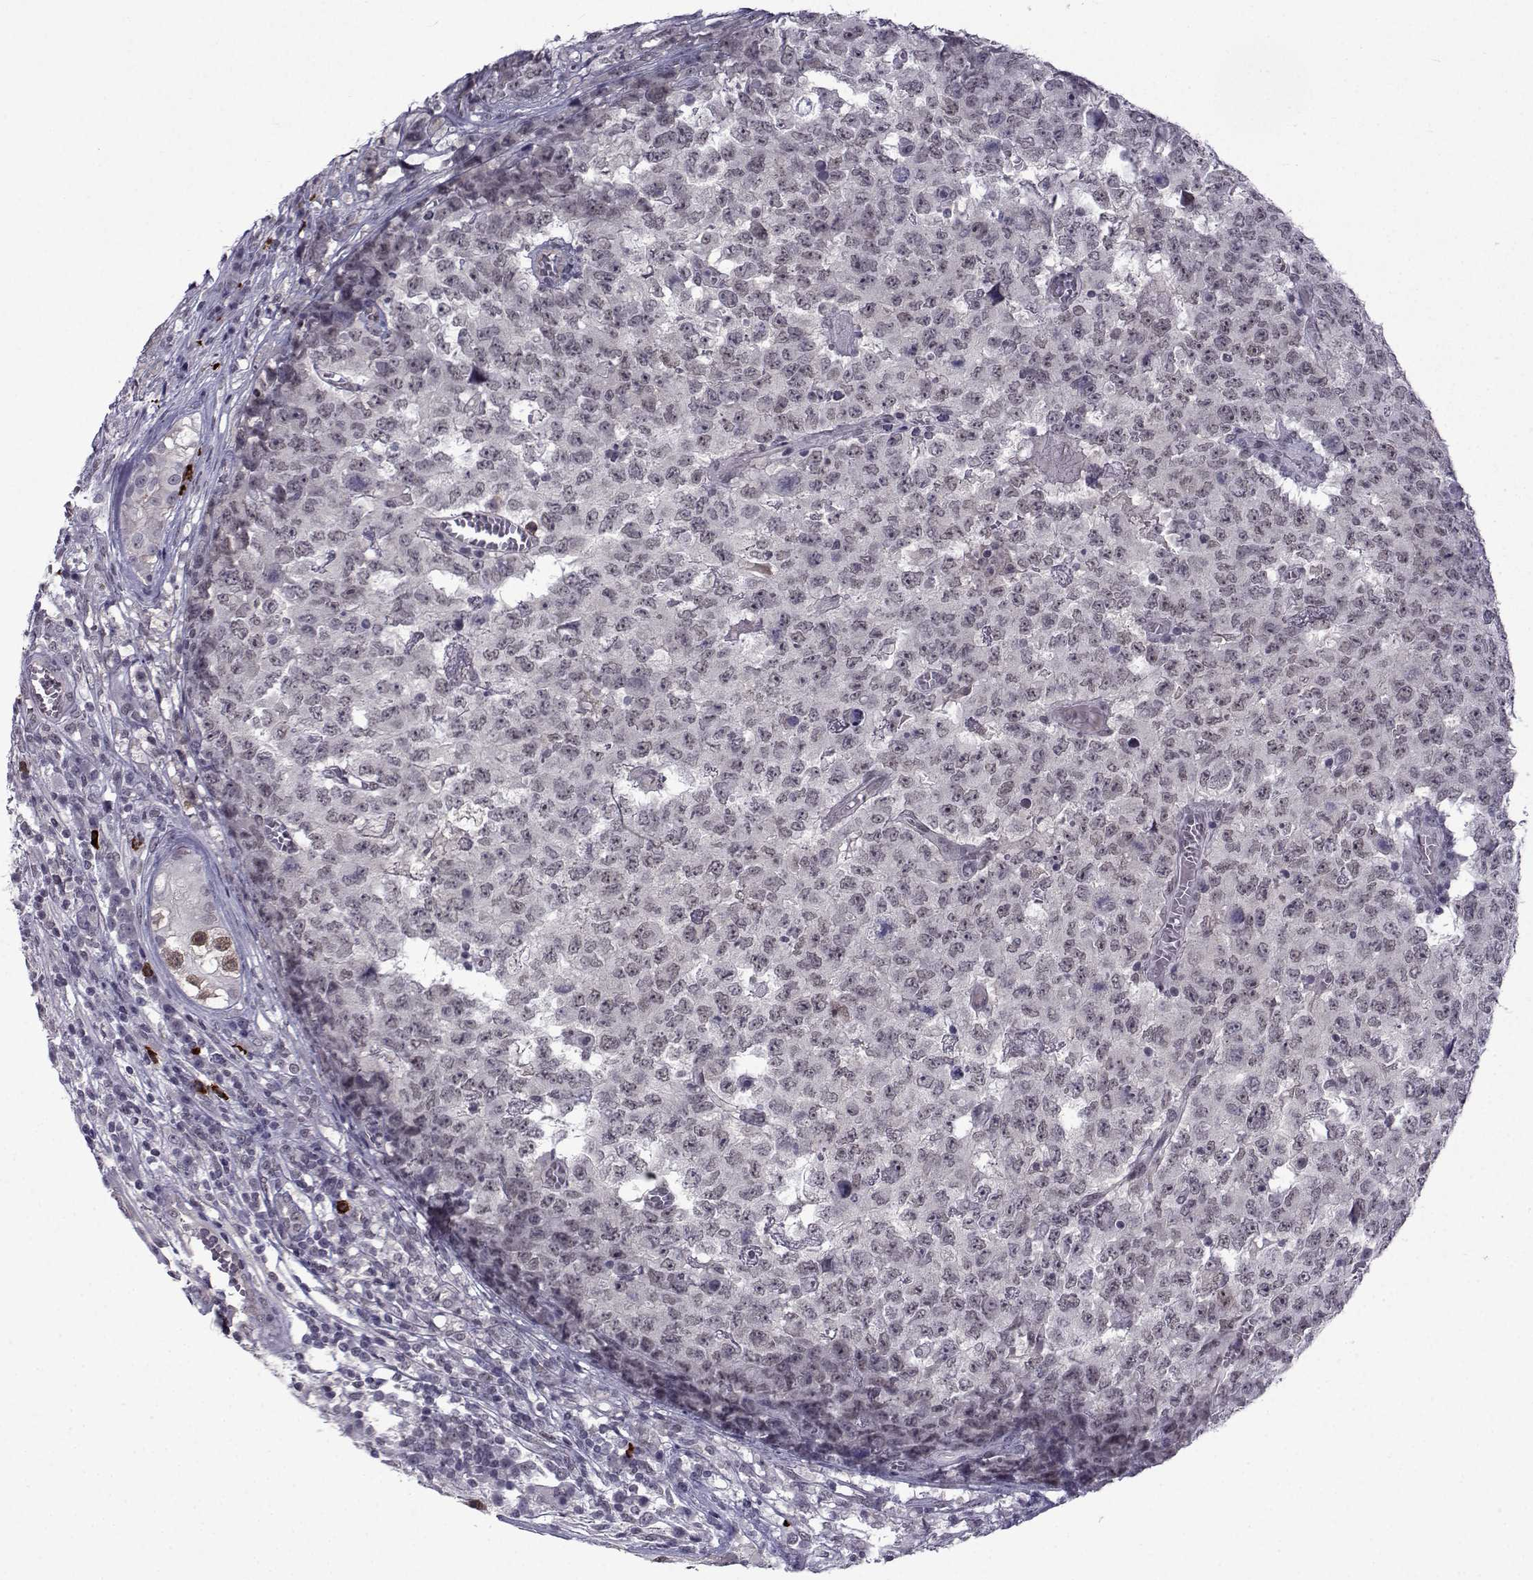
{"staining": {"intensity": "negative", "quantity": "none", "location": "none"}, "tissue": "testis cancer", "cell_type": "Tumor cells", "image_type": "cancer", "snomed": [{"axis": "morphology", "description": "Carcinoma, Embryonal, NOS"}, {"axis": "topography", "description": "Testis"}], "caption": "Testis embryonal carcinoma stained for a protein using immunohistochemistry (IHC) reveals no expression tumor cells.", "gene": "RBM24", "patient": {"sex": "male", "age": 23}}